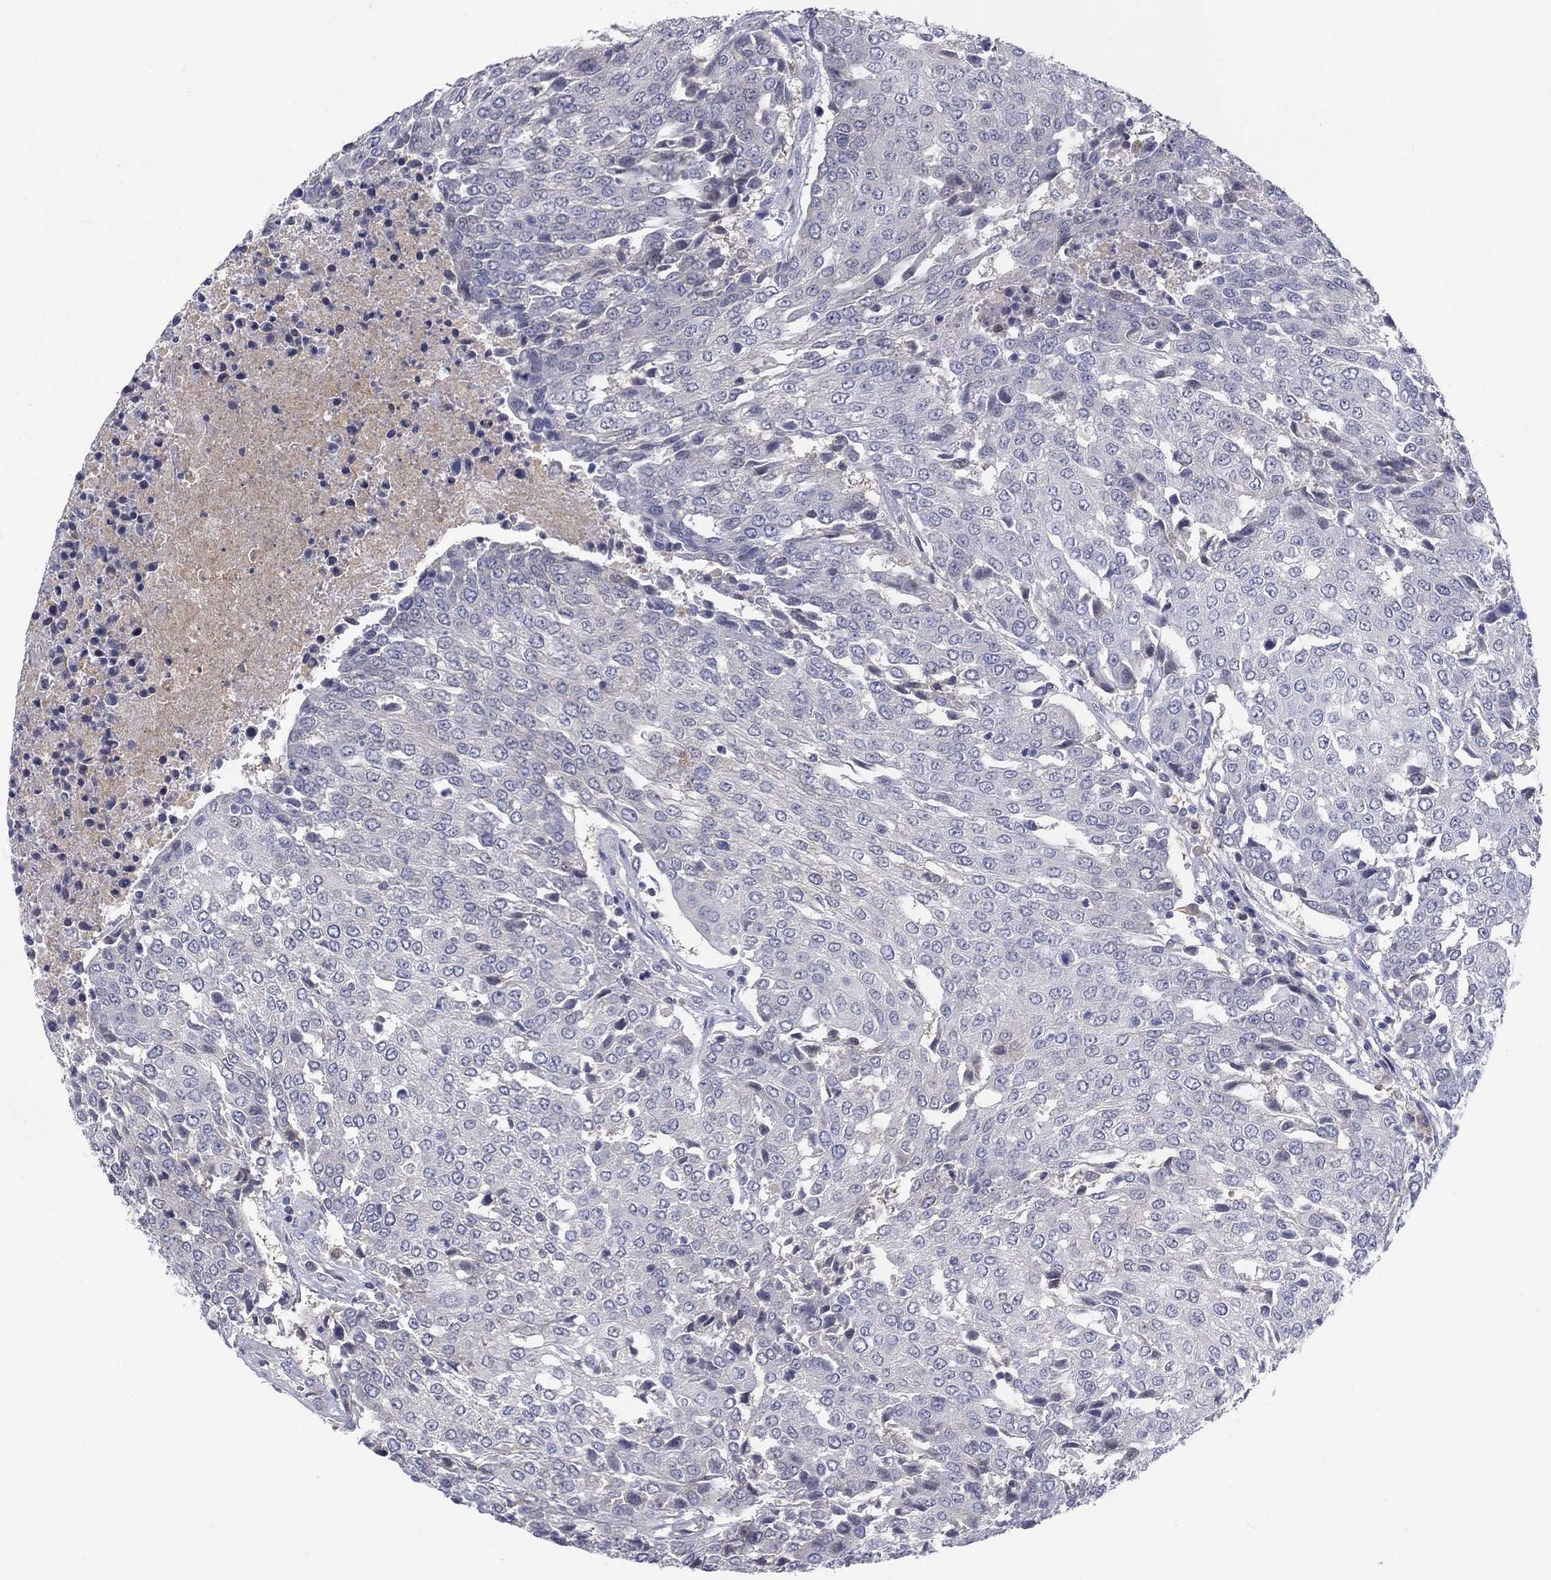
{"staining": {"intensity": "negative", "quantity": "none", "location": "none"}, "tissue": "urothelial cancer", "cell_type": "Tumor cells", "image_type": "cancer", "snomed": [{"axis": "morphology", "description": "Urothelial carcinoma, High grade"}, {"axis": "topography", "description": "Urinary bladder"}], "caption": "Immunohistochemistry (IHC) micrograph of neoplastic tissue: human high-grade urothelial carcinoma stained with DAB displays no significant protein positivity in tumor cells. The staining is performed using DAB (3,3'-diaminobenzidine) brown chromogen with nuclei counter-stained in using hematoxylin.", "gene": "AMN1", "patient": {"sex": "female", "age": 85}}